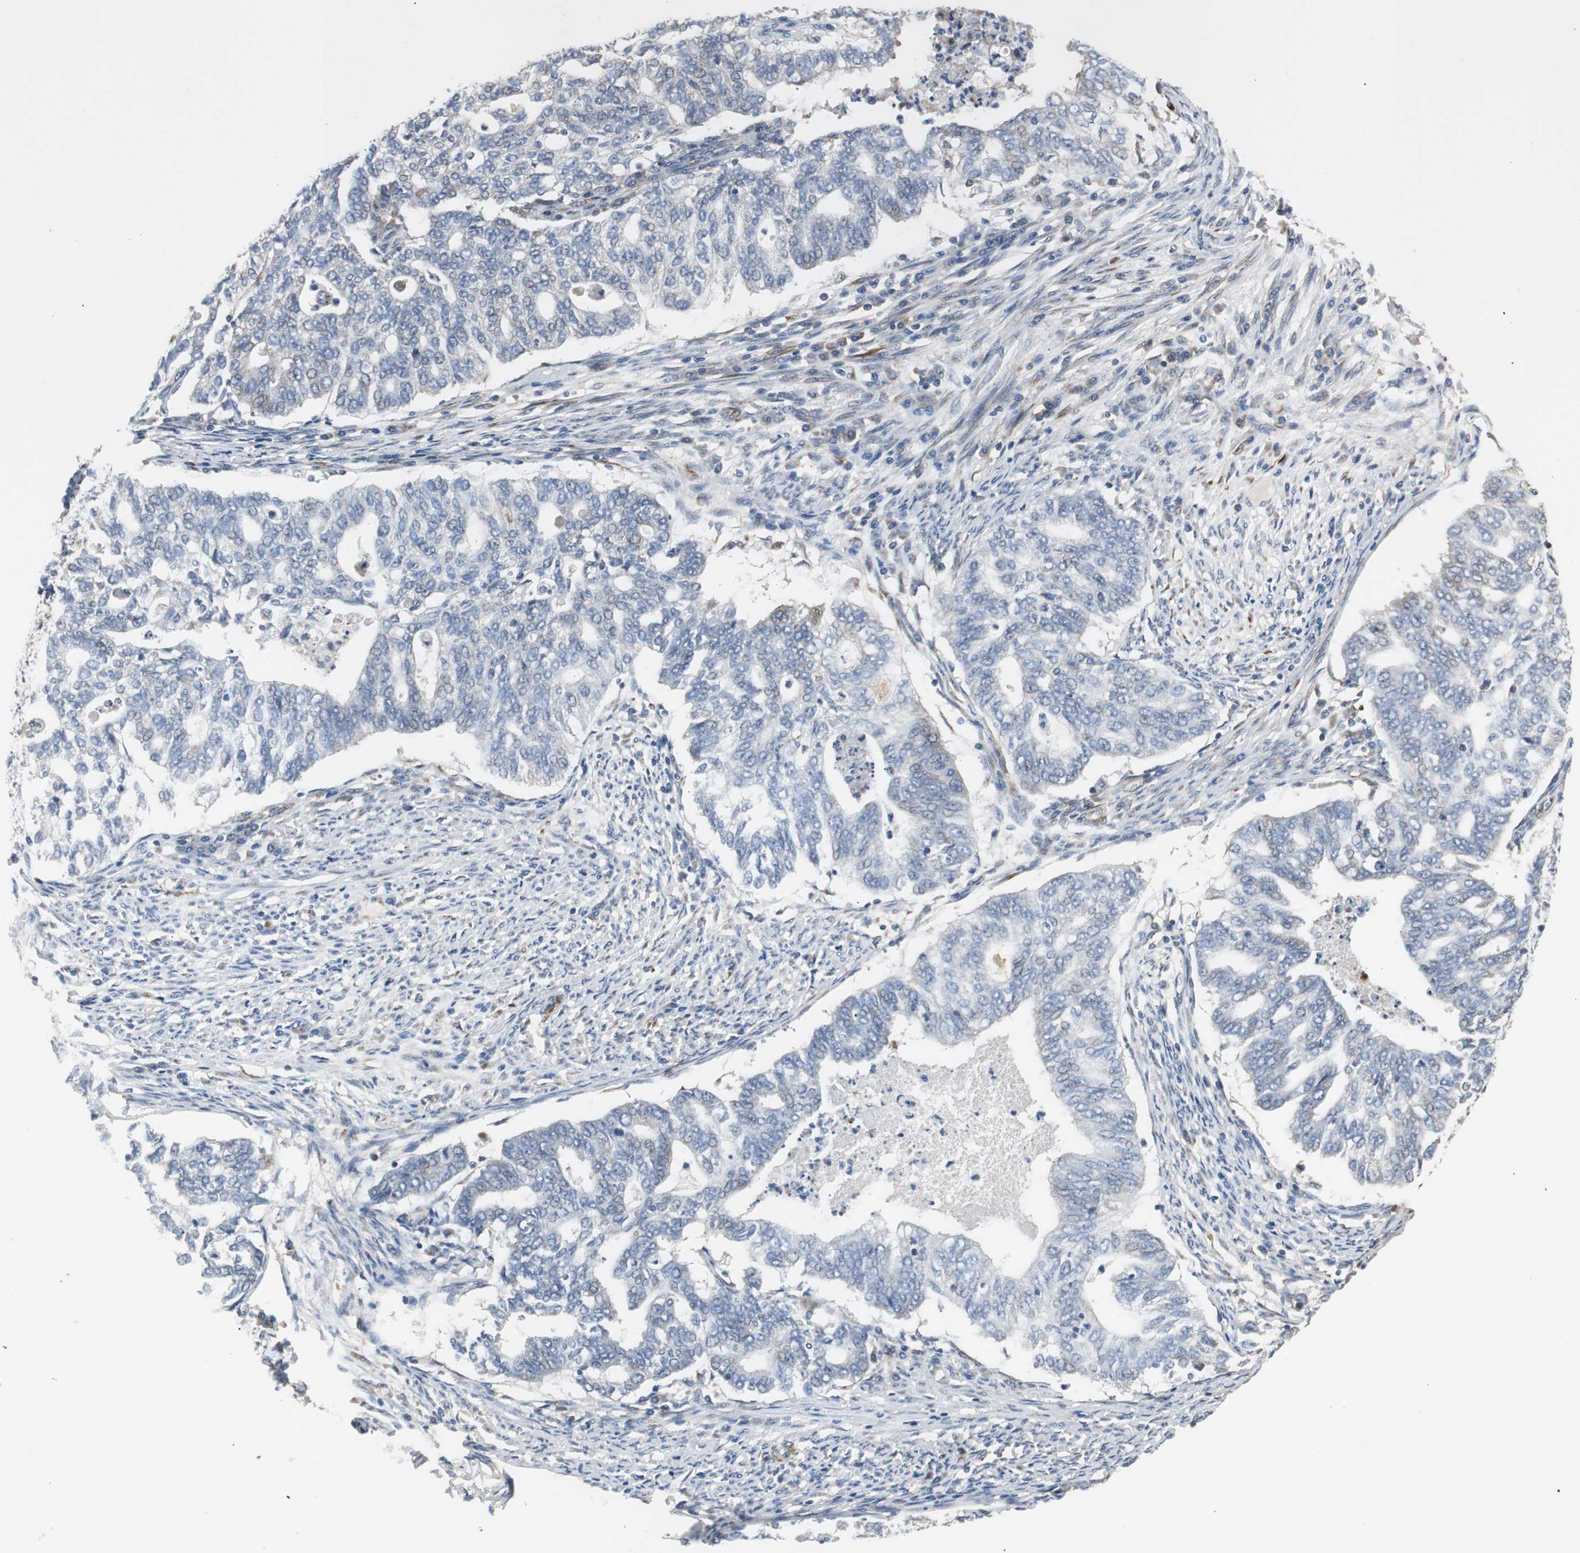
{"staining": {"intensity": "negative", "quantity": "none", "location": "none"}, "tissue": "endometrial cancer", "cell_type": "Tumor cells", "image_type": "cancer", "snomed": [{"axis": "morphology", "description": "Adenocarcinoma, NOS"}, {"axis": "topography", "description": "Endometrium"}], "caption": "DAB immunohistochemical staining of adenocarcinoma (endometrial) demonstrates no significant positivity in tumor cells. (DAB immunohistochemistry (IHC), high magnification).", "gene": "ISCU", "patient": {"sex": "female", "age": 79}}